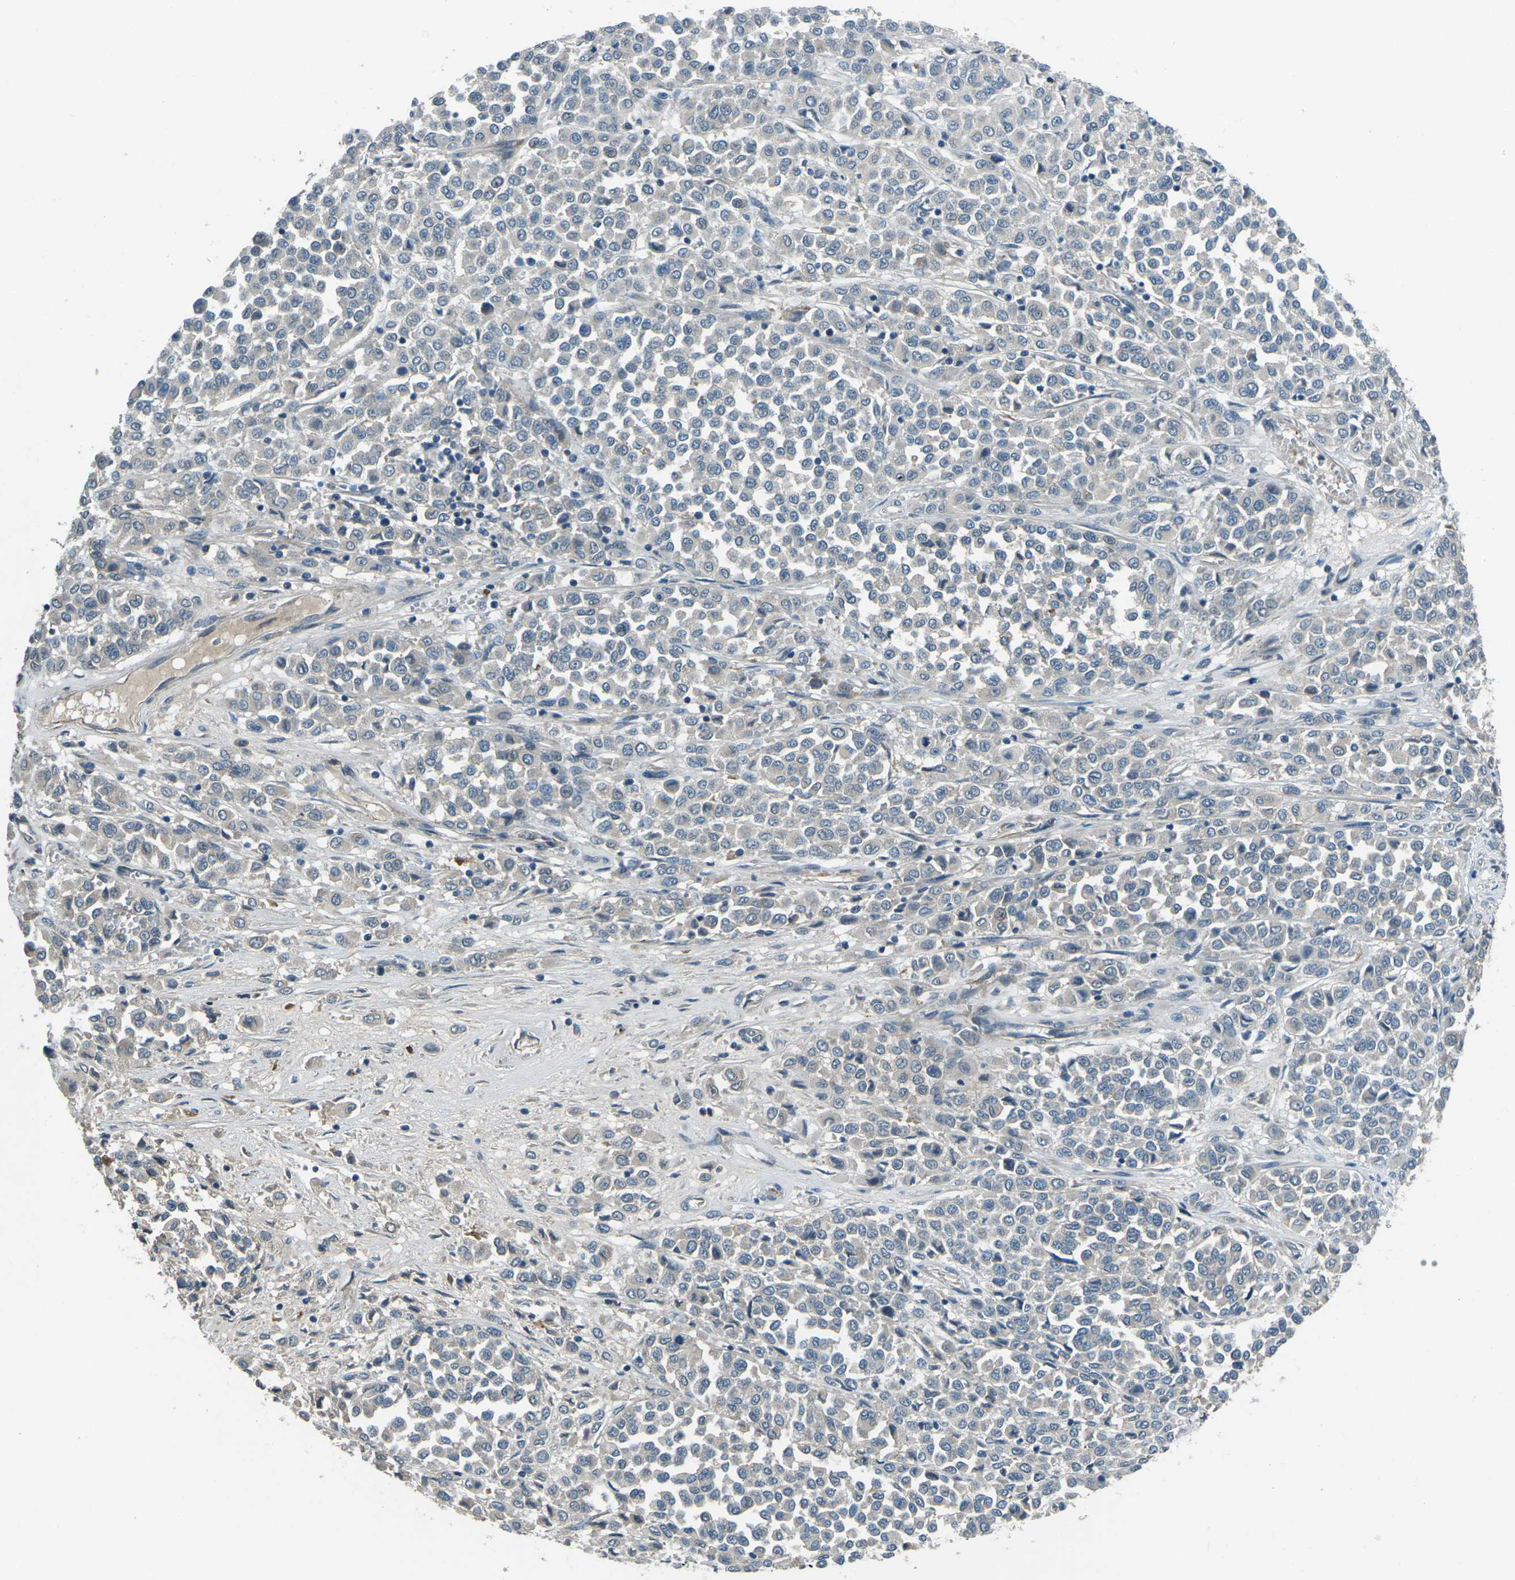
{"staining": {"intensity": "negative", "quantity": "none", "location": "none"}, "tissue": "melanoma", "cell_type": "Tumor cells", "image_type": "cancer", "snomed": [{"axis": "morphology", "description": "Malignant melanoma, Metastatic site"}, {"axis": "topography", "description": "Pancreas"}], "caption": "A high-resolution photomicrograph shows IHC staining of malignant melanoma (metastatic site), which displays no significant positivity in tumor cells. (DAB (3,3'-diaminobenzidine) immunohistochemistry with hematoxylin counter stain).", "gene": "AFAP1", "patient": {"sex": "female", "age": 30}}